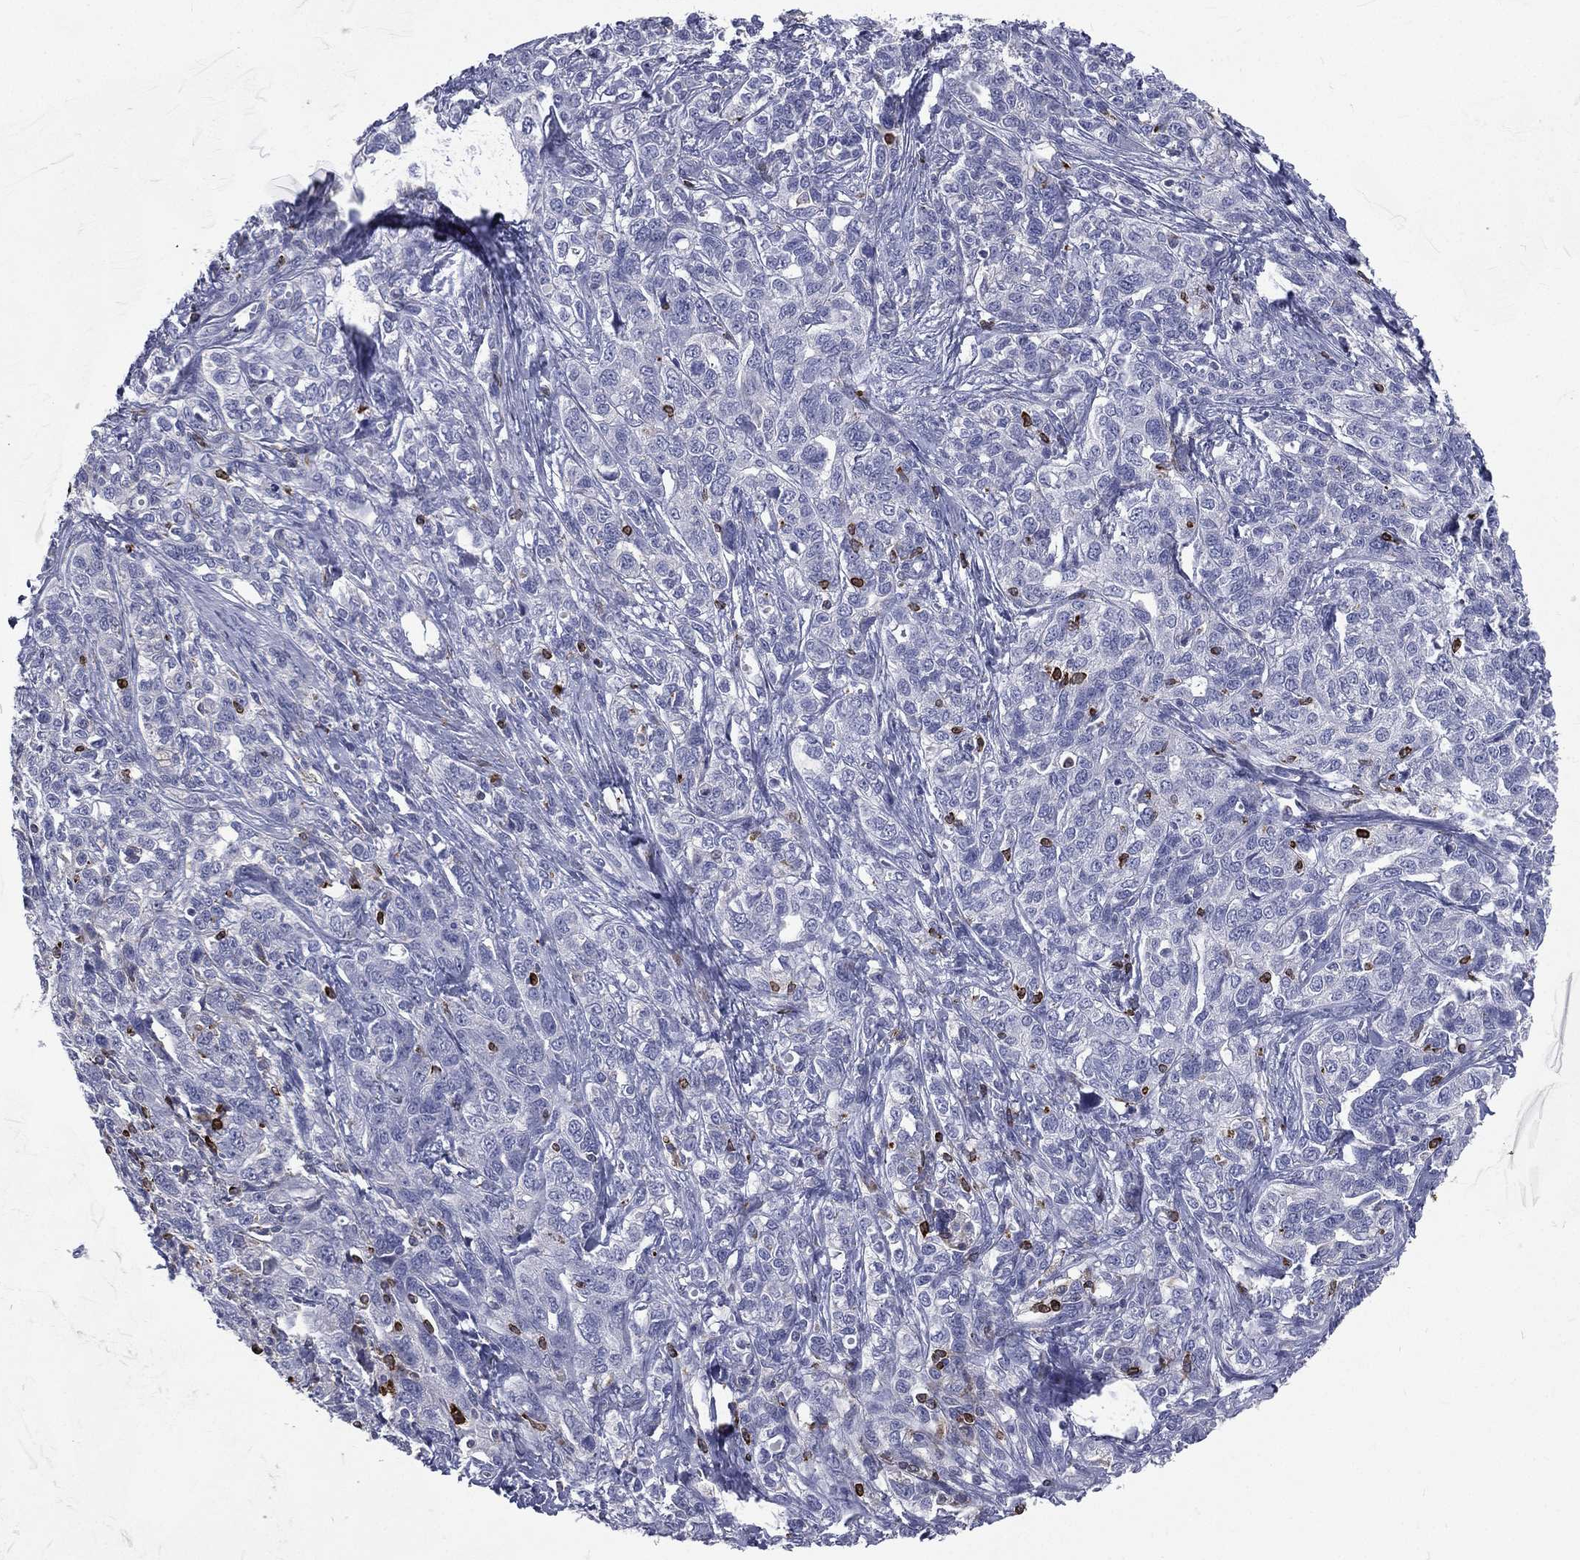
{"staining": {"intensity": "negative", "quantity": "none", "location": "none"}, "tissue": "ovarian cancer", "cell_type": "Tumor cells", "image_type": "cancer", "snomed": [{"axis": "morphology", "description": "Cystadenocarcinoma, serous, NOS"}, {"axis": "topography", "description": "Ovary"}], "caption": "A high-resolution image shows IHC staining of ovarian cancer (serous cystadenocarcinoma), which displays no significant staining in tumor cells.", "gene": "CTSW", "patient": {"sex": "female", "age": 71}}